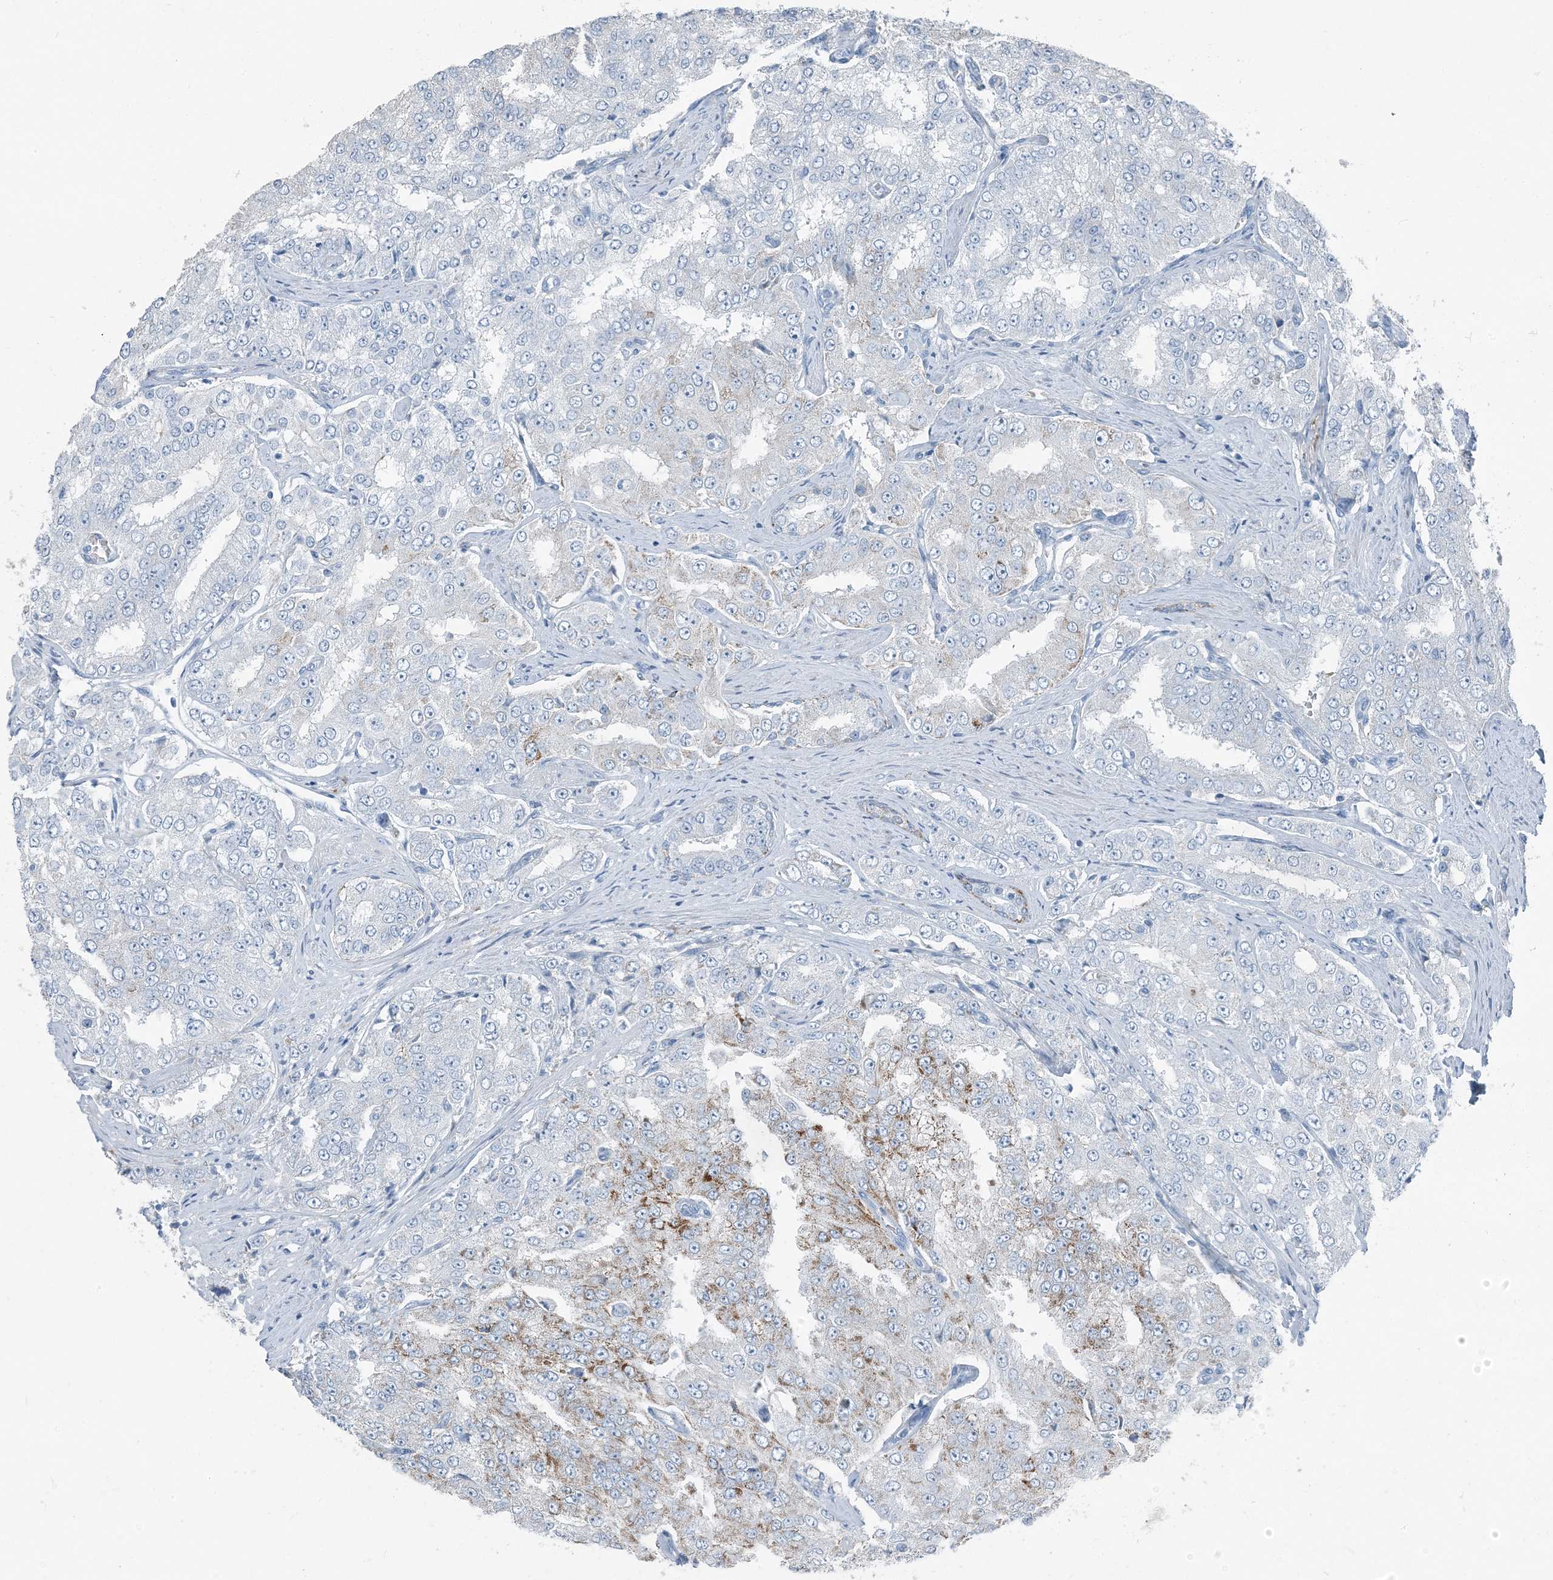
{"staining": {"intensity": "moderate", "quantity": "<25%", "location": "cytoplasmic/membranous"}, "tissue": "prostate cancer", "cell_type": "Tumor cells", "image_type": "cancer", "snomed": [{"axis": "morphology", "description": "Adenocarcinoma, High grade"}, {"axis": "topography", "description": "Prostate"}], "caption": "Prostate cancer (high-grade adenocarcinoma) stained with a brown dye shows moderate cytoplasmic/membranous positive positivity in about <25% of tumor cells.", "gene": "FAM162A", "patient": {"sex": "male", "age": 58}}